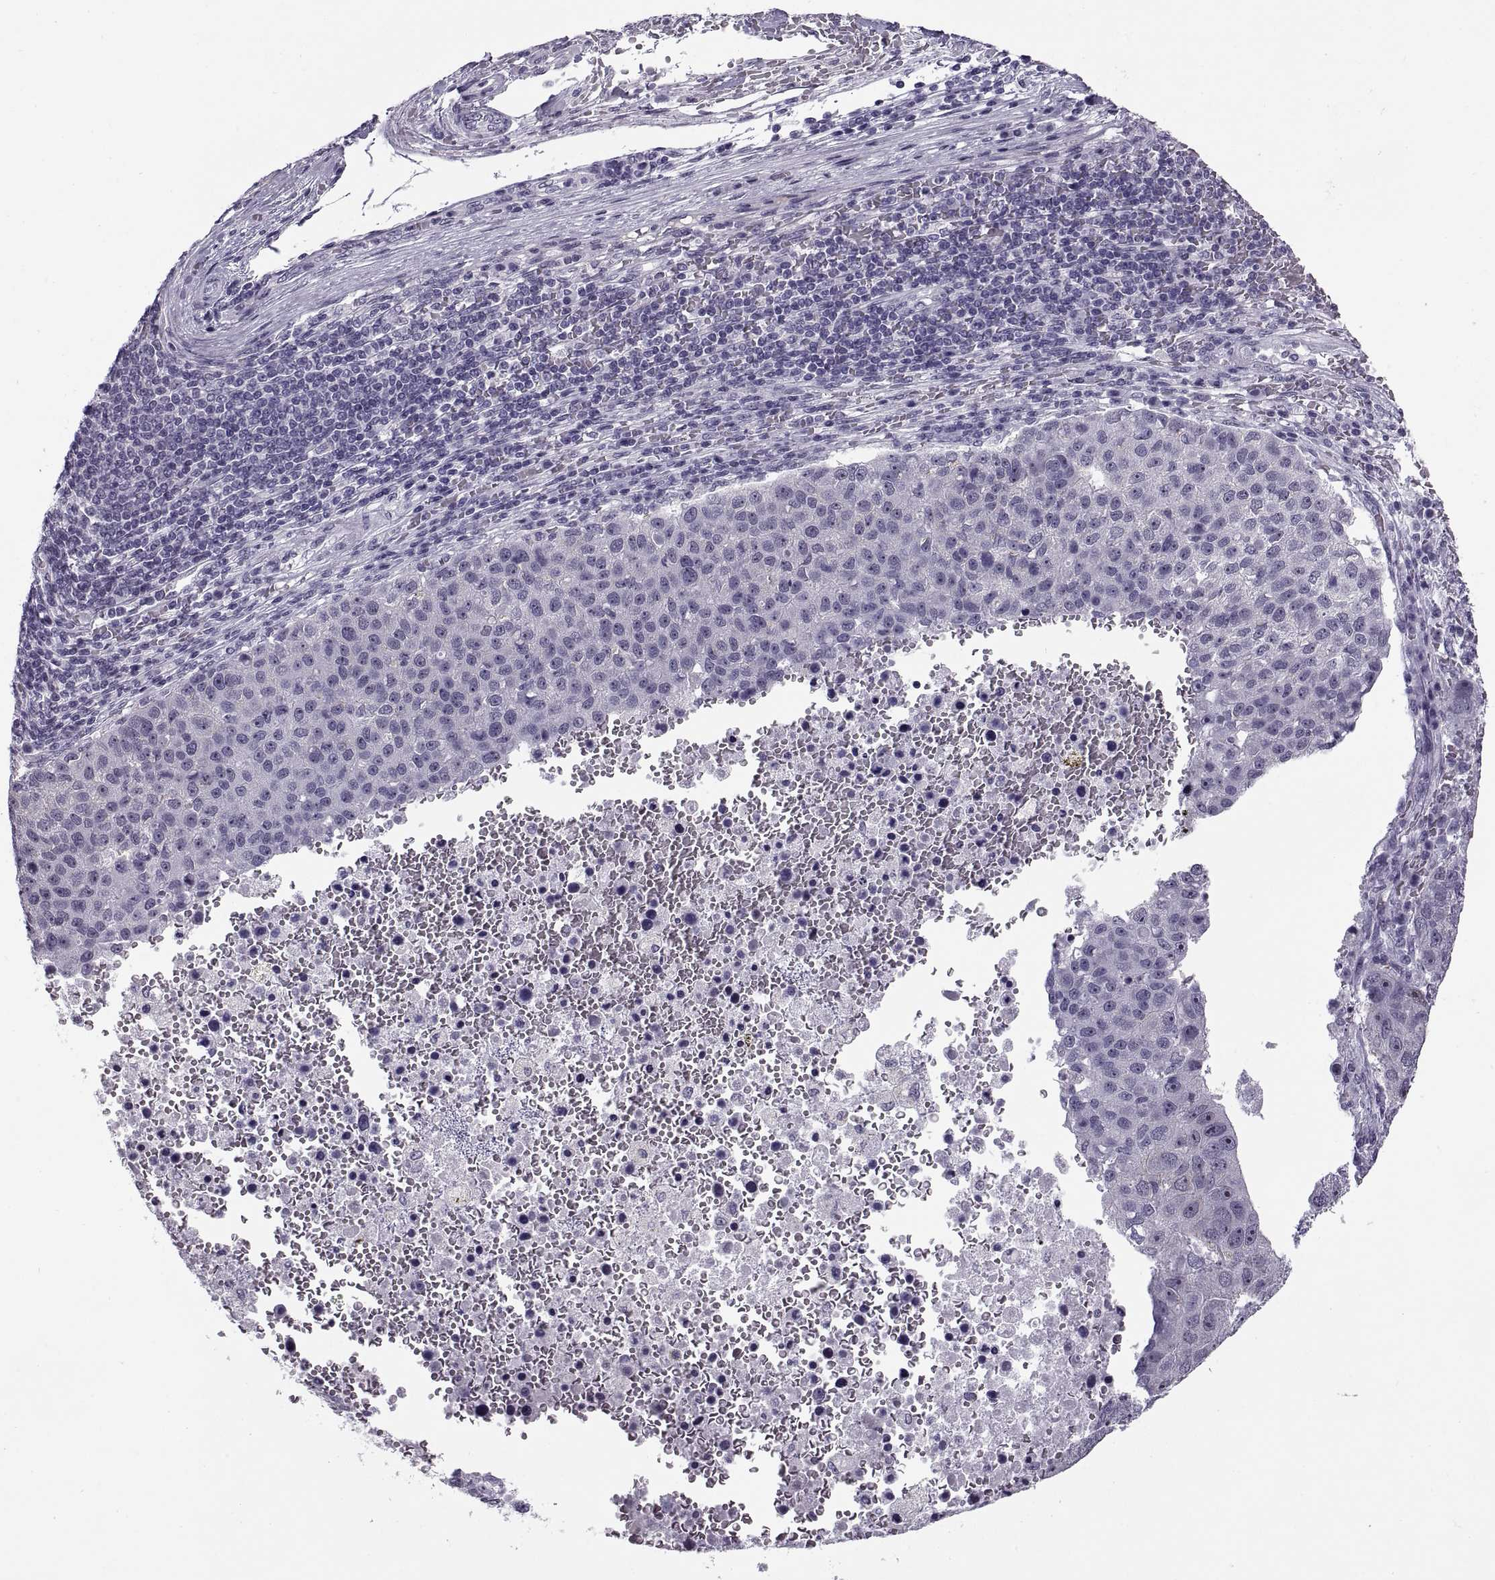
{"staining": {"intensity": "negative", "quantity": "none", "location": "none"}, "tissue": "pancreatic cancer", "cell_type": "Tumor cells", "image_type": "cancer", "snomed": [{"axis": "morphology", "description": "Adenocarcinoma, NOS"}, {"axis": "topography", "description": "Pancreas"}], "caption": "DAB (3,3'-diaminobenzidine) immunohistochemical staining of pancreatic adenocarcinoma displays no significant positivity in tumor cells.", "gene": "TBC1D3G", "patient": {"sex": "female", "age": 61}}